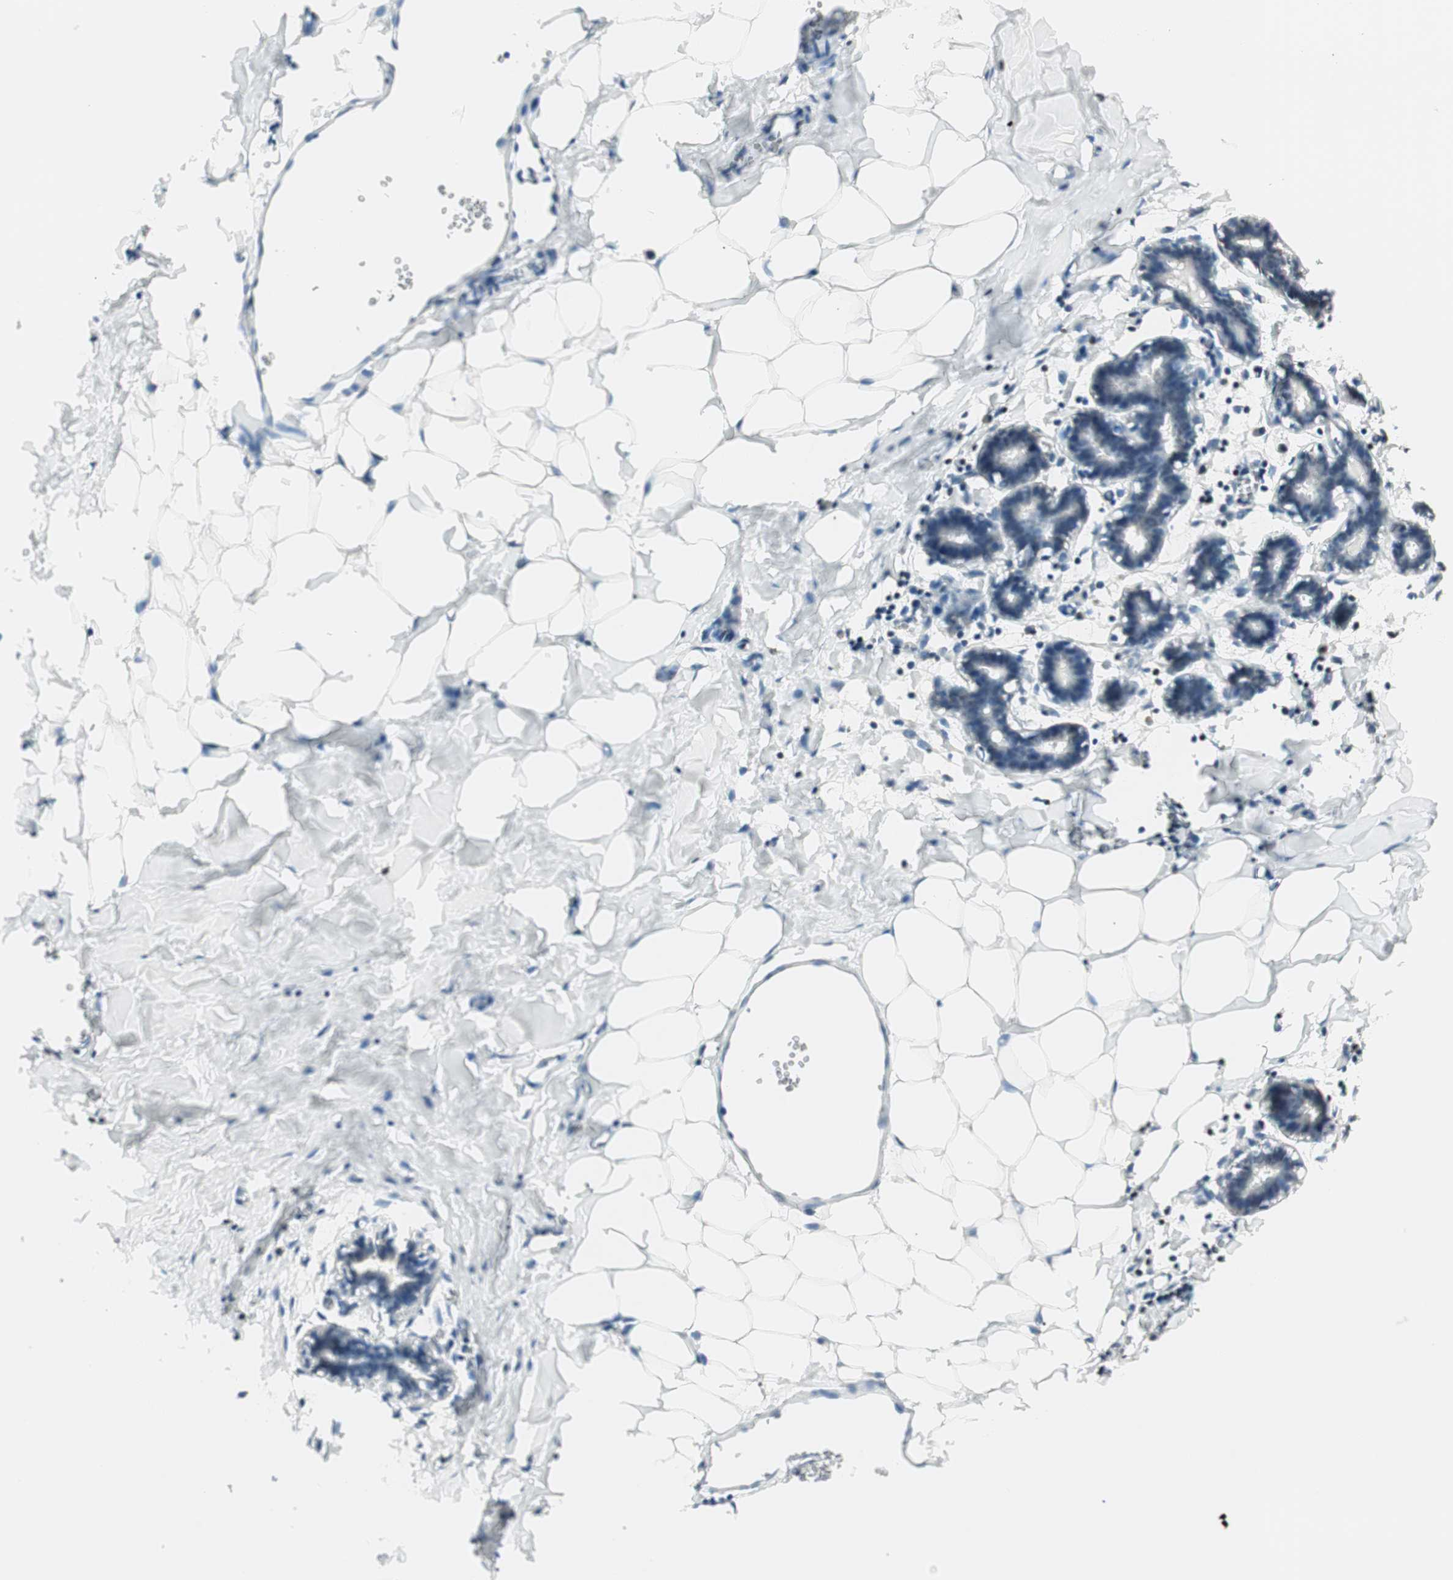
{"staining": {"intensity": "negative", "quantity": "none", "location": "none"}, "tissue": "breast", "cell_type": "Adipocytes", "image_type": "normal", "snomed": [{"axis": "morphology", "description": "Normal tissue, NOS"}, {"axis": "topography", "description": "Breast"}], "caption": "The photomicrograph exhibits no staining of adipocytes in benign breast.", "gene": "LTA4H", "patient": {"sex": "female", "age": 27}}